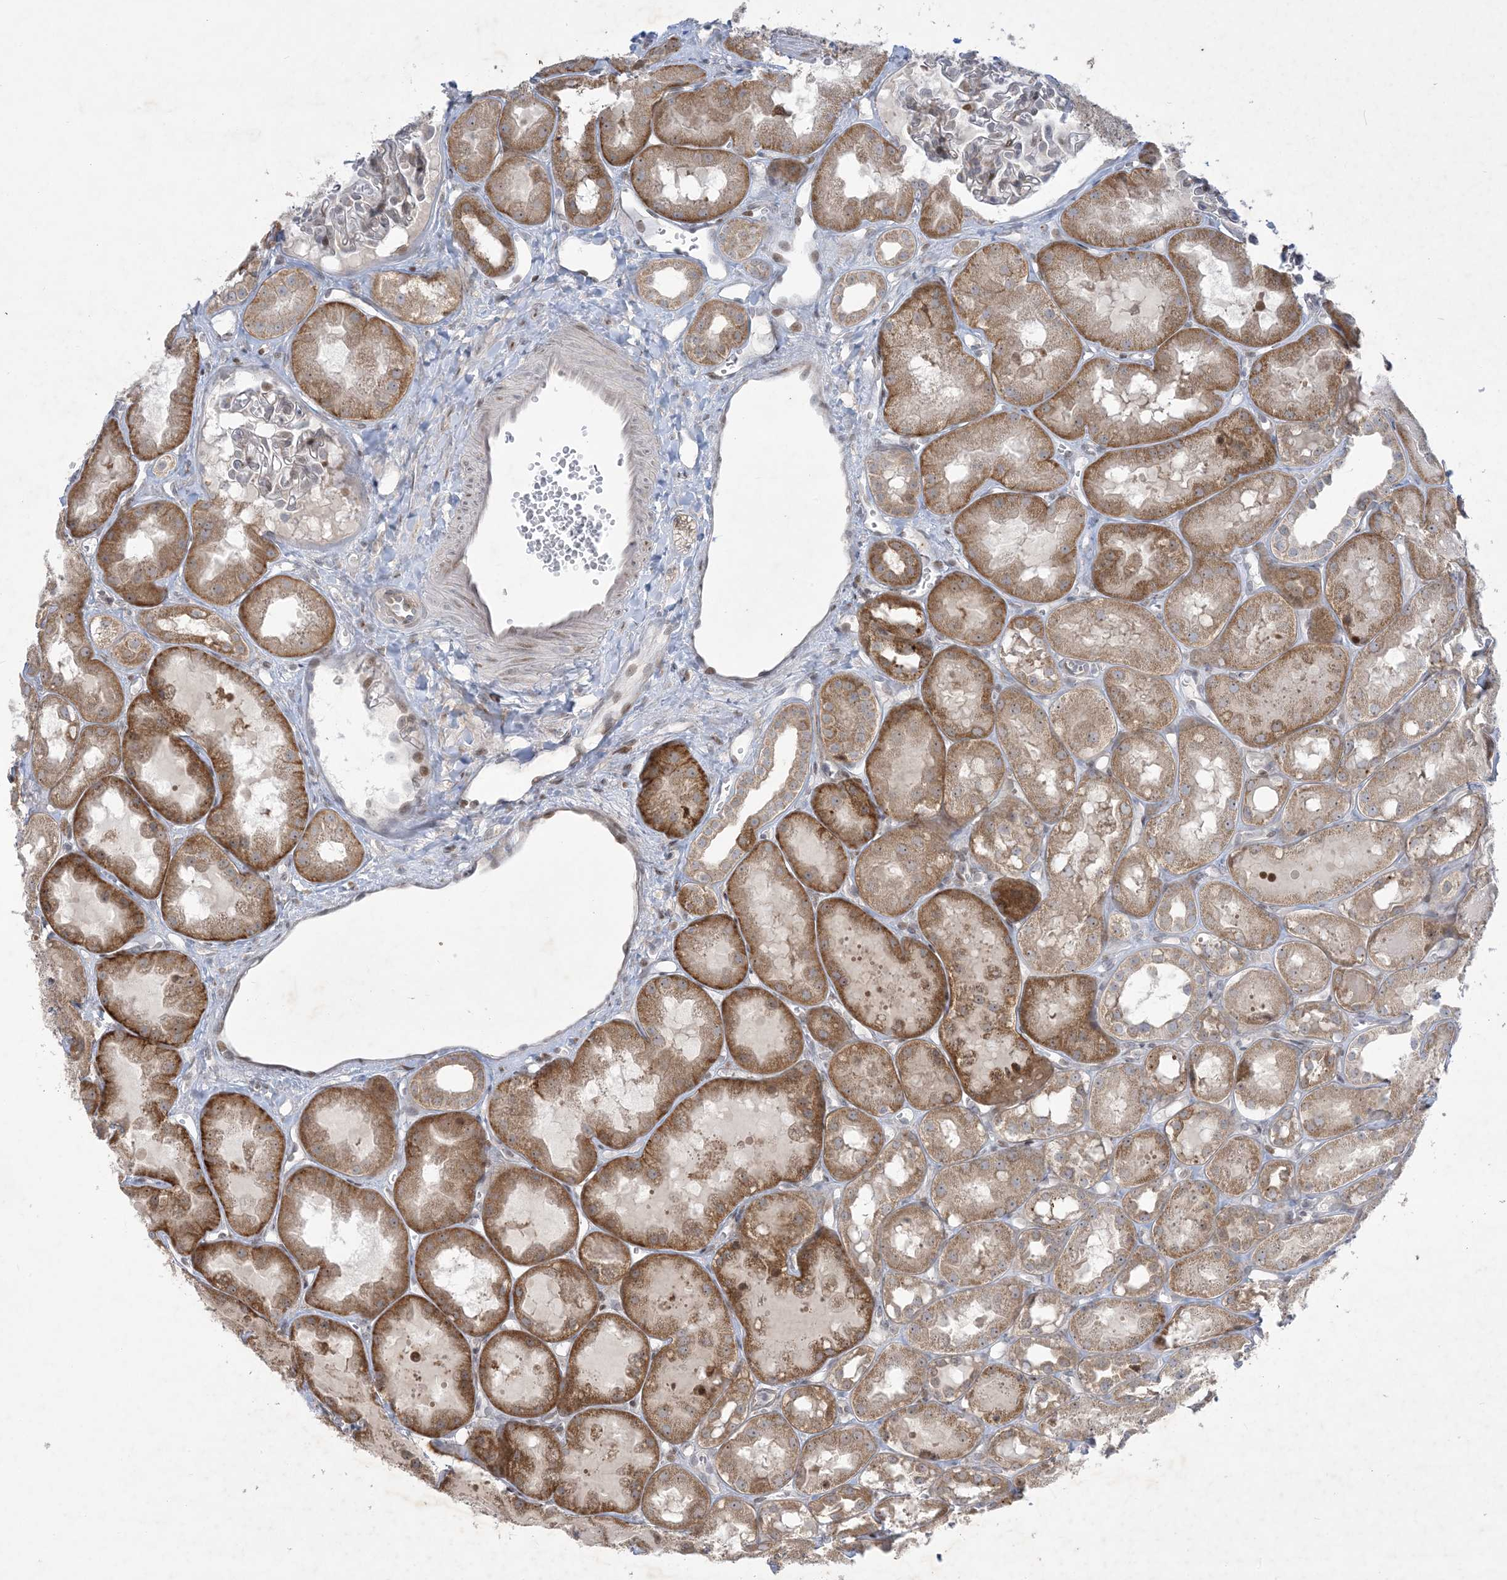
{"staining": {"intensity": "weak", "quantity": "<25%", "location": "nuclear"}, "tissue": "kidney", "cell_type": "Cells in glomeruli", "image_type": "normal", "snomed": [{"axis": "morphology", "description": "Normal tissue, NOS"}, {"axis": "topography", "description": "Kidney"}], "caption": "IHC of normal human kidney exhibits no expression in cells in glomeruli.", "gene": "SOGA3", "patient": {"sex": "male", "age": 16}}